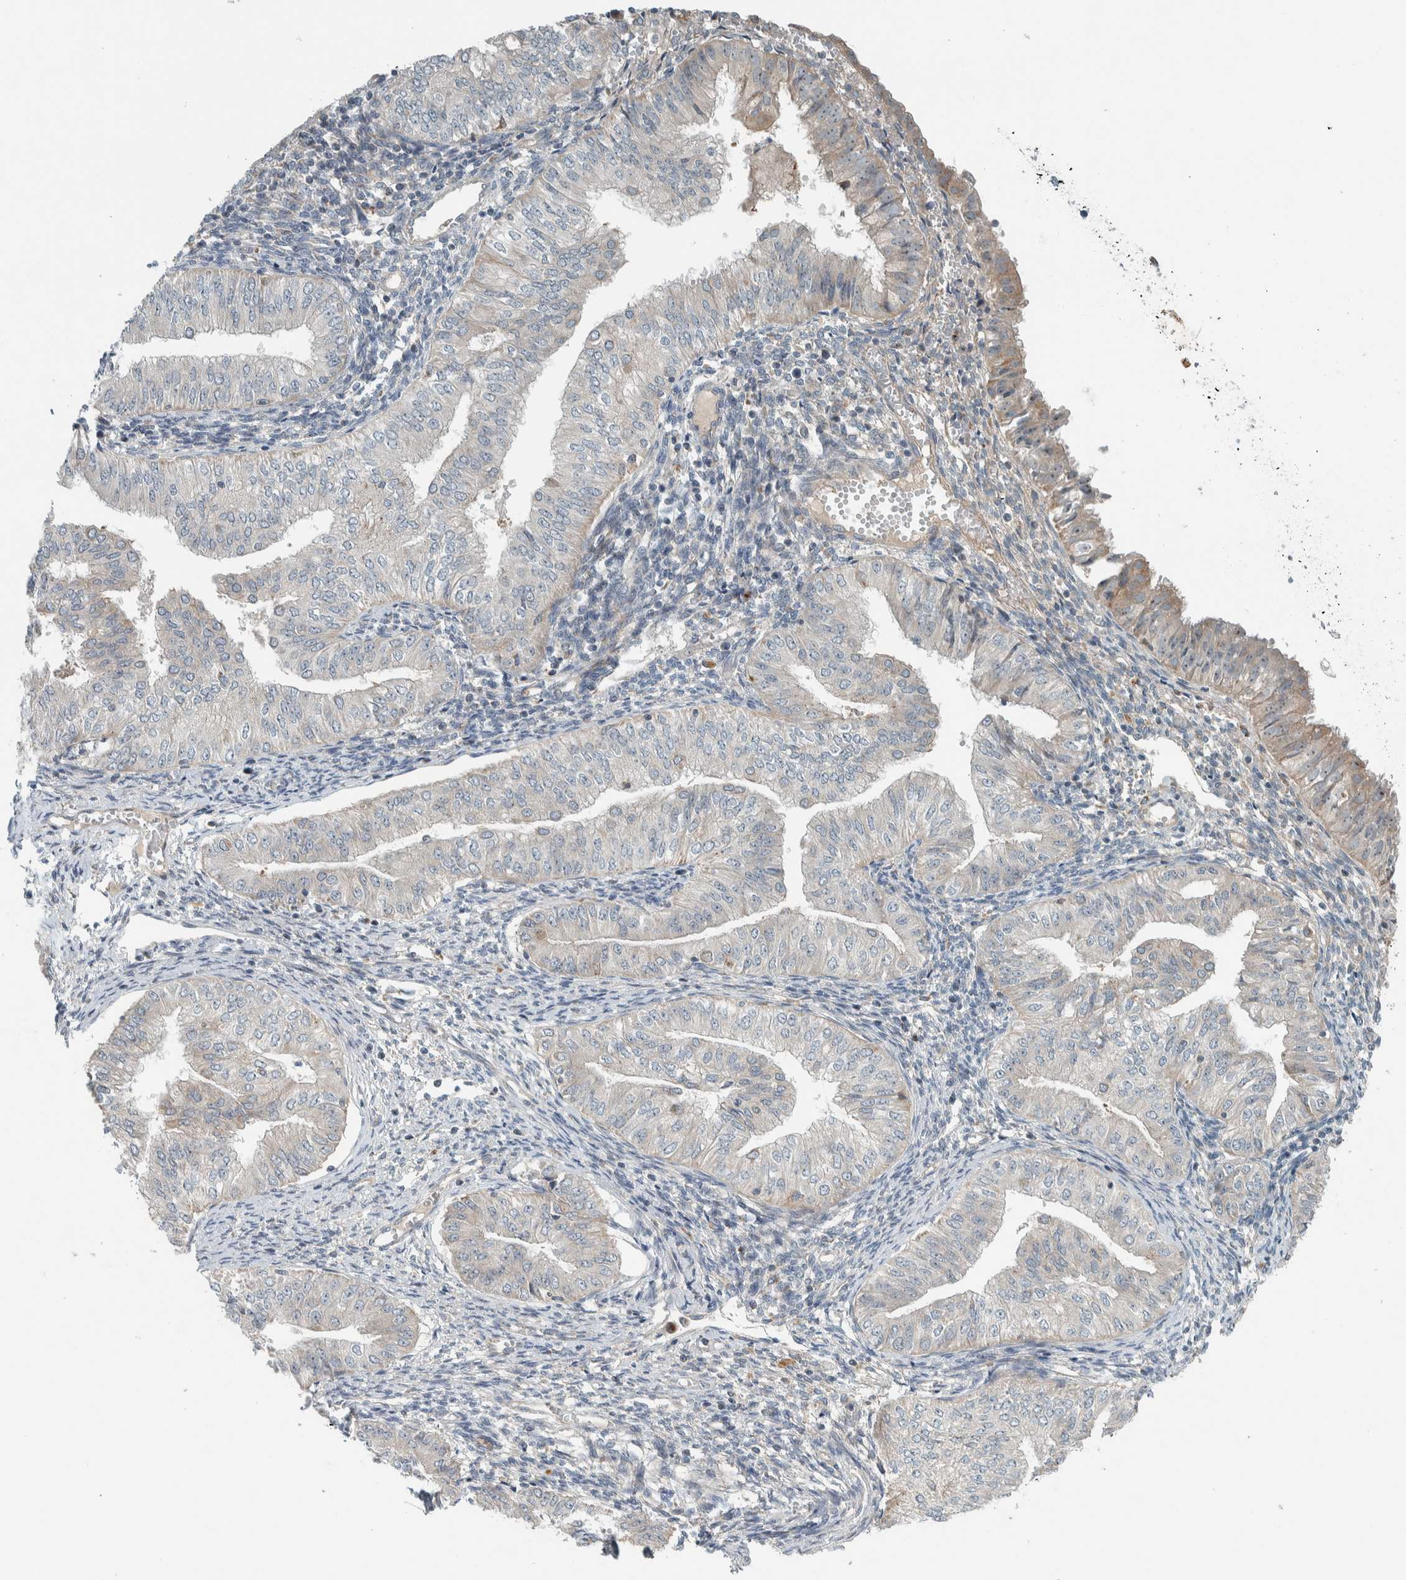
{"staining": {"intensity": "negative", "quantity": "none", "location": "none"}, "tissue": "endometrial cancer", "cell_type": "Tumor cells", "image_type": "cancer", "snomed": [{"axis": "morphology", "description": "Normal tissue, NOS"}, {"axis": "morphology", "description": "Adenocarcinoma, NOS"}, {"axis": "topography", "description": "Endometrium"}], "caption": "This is an IHC image of human endometrial cancer. There is no staining in tumor cells.", "gene": "SLFN12L", "patient": {"sex": "female", "age": 53}}